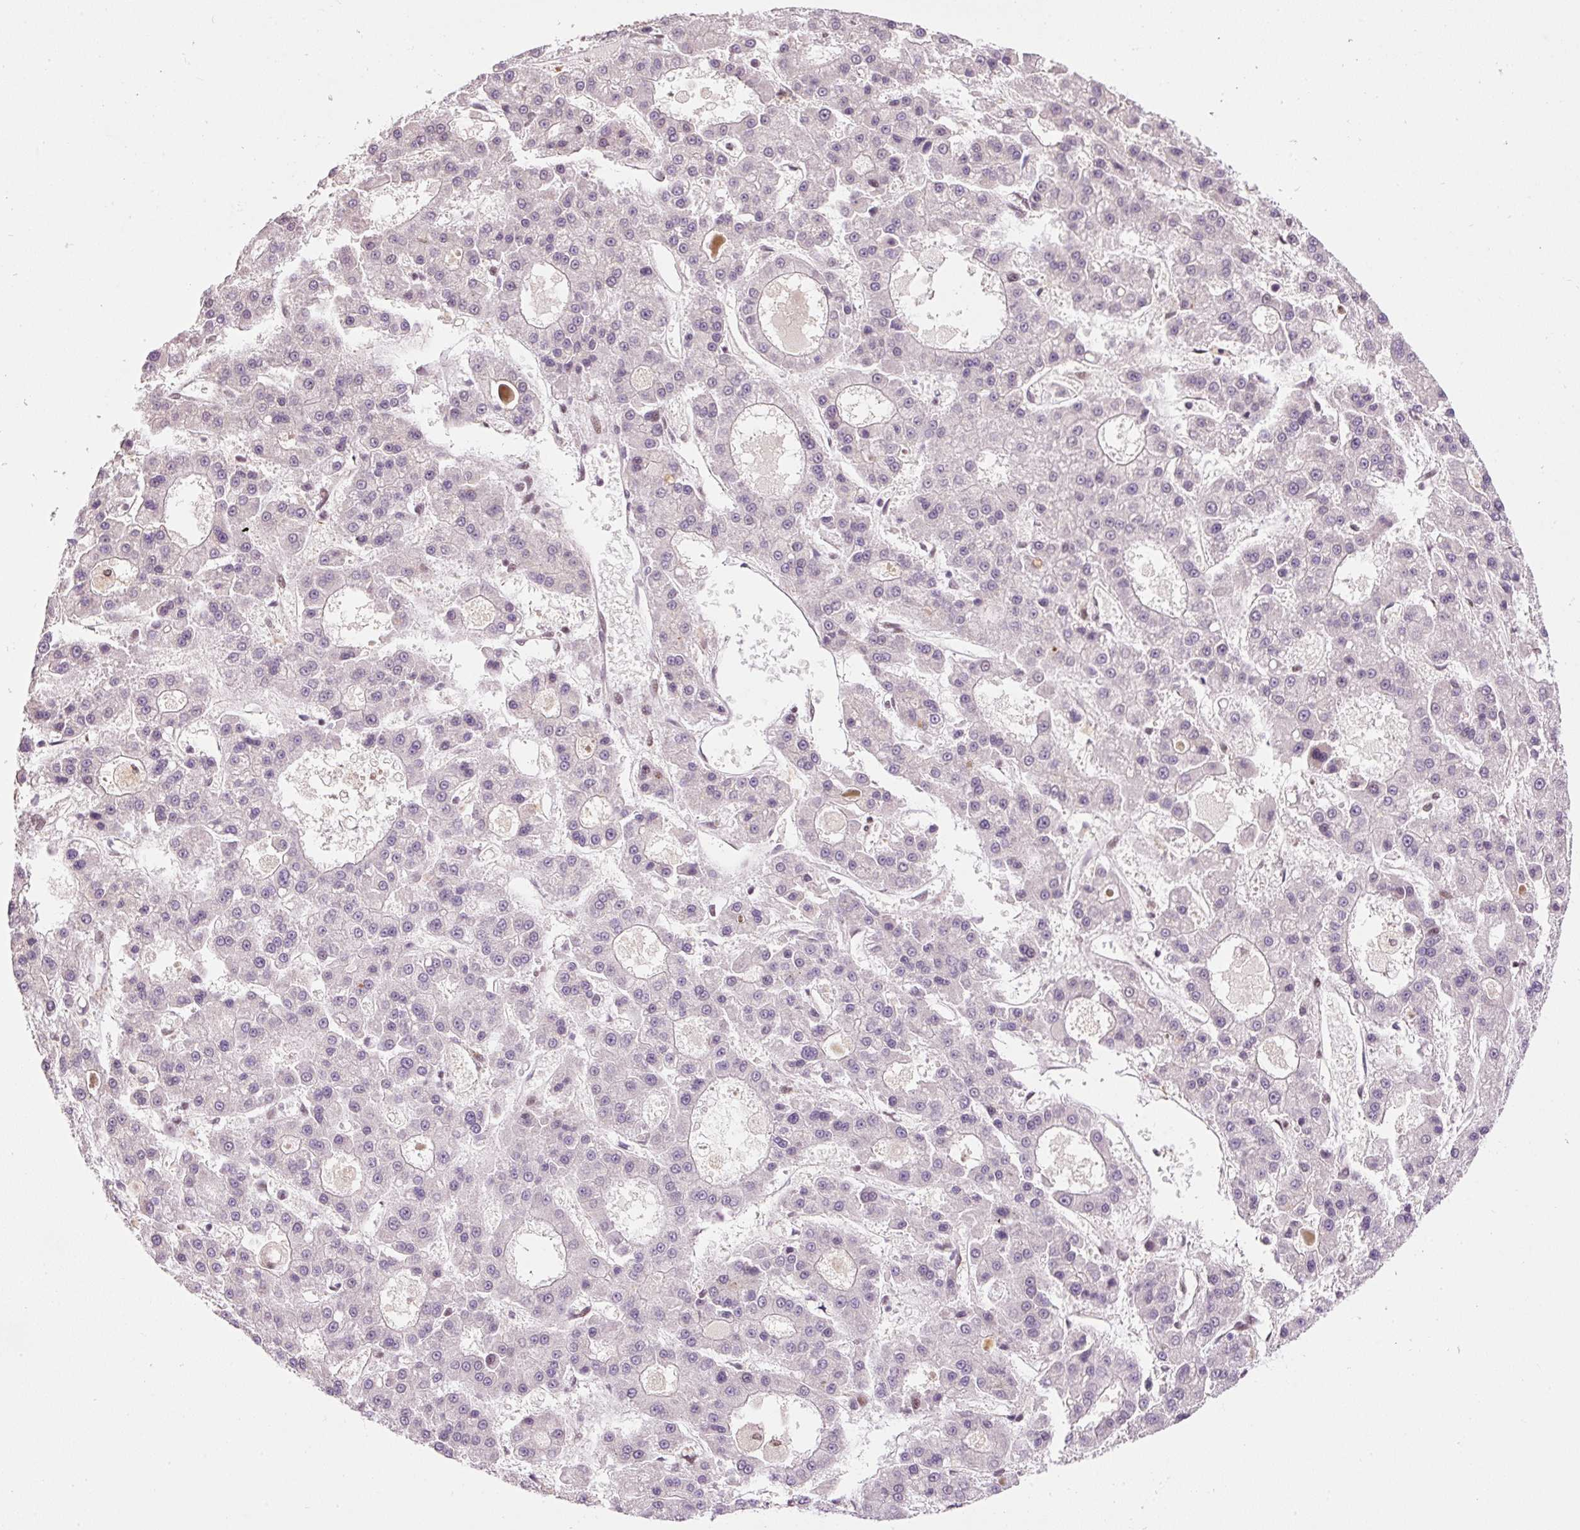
{"staining": {"intensity": "negative", "quantity": "none", "location": "none"}, "tissue": "liver cancer", "cell_type": "Tumor cells", "image_type": "cancer", "snomed": [{"axis": "morphology", "description": "Carcinoma, Hepatocellular, NOS"}, {"axis": "topography", "description": "Liver"}], "caption": "There is no significant positivity in tumor cells of liver hepatocellular carcinoma.", "gene": "HNRNPC", "patient": {"sex": "male", "age": 70}}